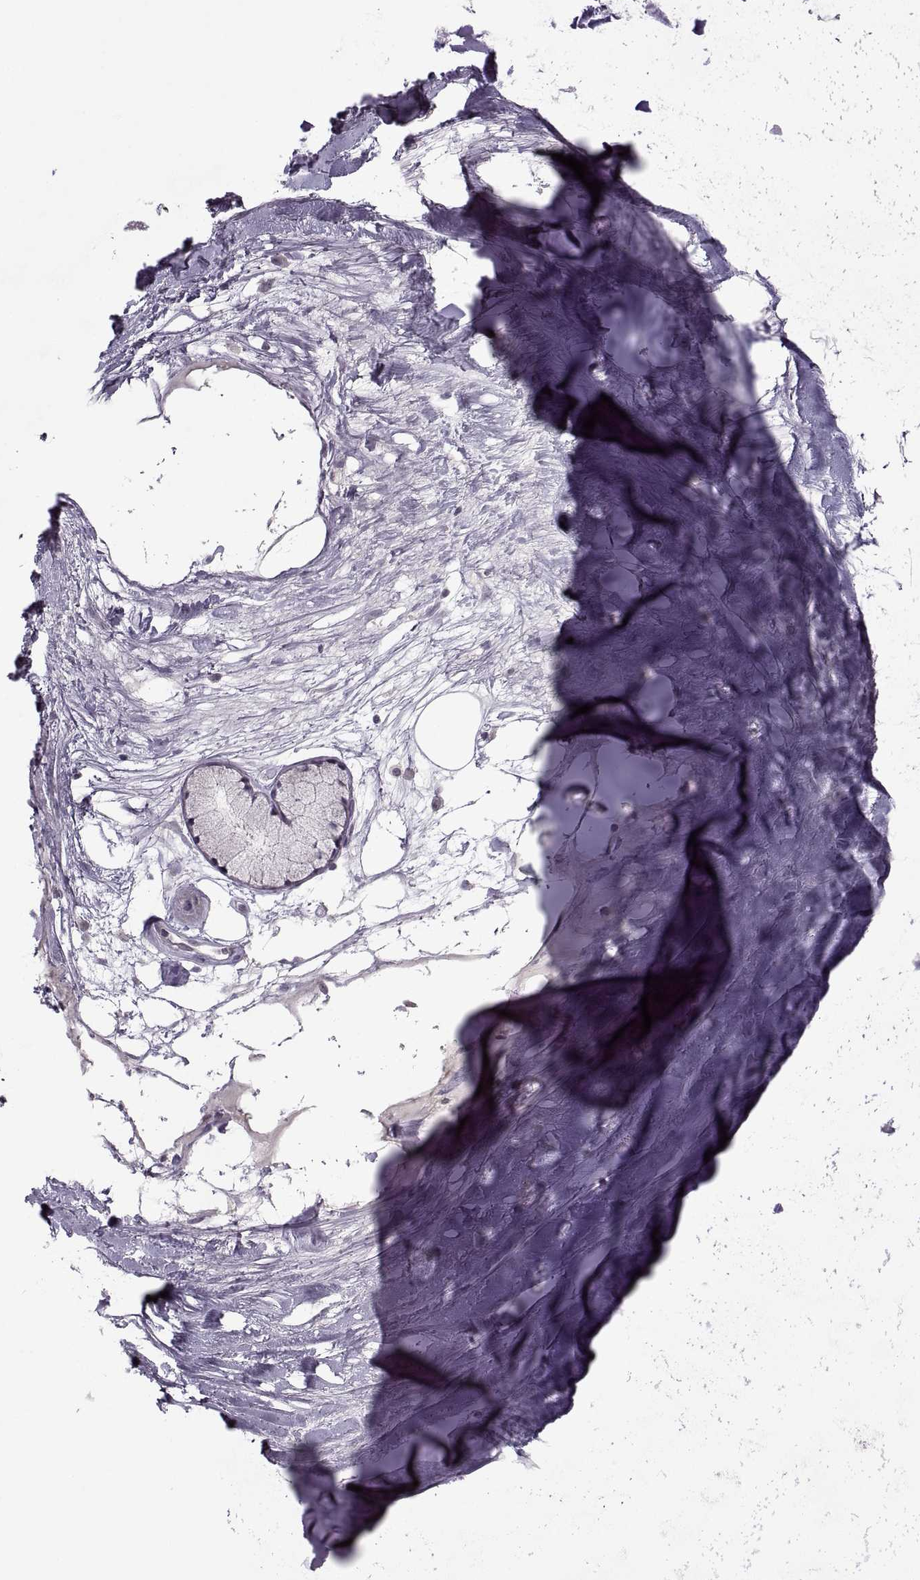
{"staining": {"intensity": "negative", "quantity": "none", "location": "none"}, "tissue": "soft tissue", "cell_type": "Chondrocytes", "image_type": "normal", "snomed": [{"axis": "morphology", "description": "Normal tissue, NOS"}, {"axis": "morphology", "description": "Squamous cell carcinoma, NOS"}, {"axis": "topography", "description": "Cartilage tissue"}, {"axis": "topography", "description": "Lung"}], "caption": "IHC photomicrograph of benign soft tissue stained for a protein (brown), which displays no expression in chondrocytes. The staining was performed using DAB (3,3'-diaminobenzidine) to visualize the protein expression in brown, while the nuclei were stained in blue with hematoxylin (Magnification: 20x).", "gene": "MGAT4D", "patient": {"sex": "male", "age": 66}}